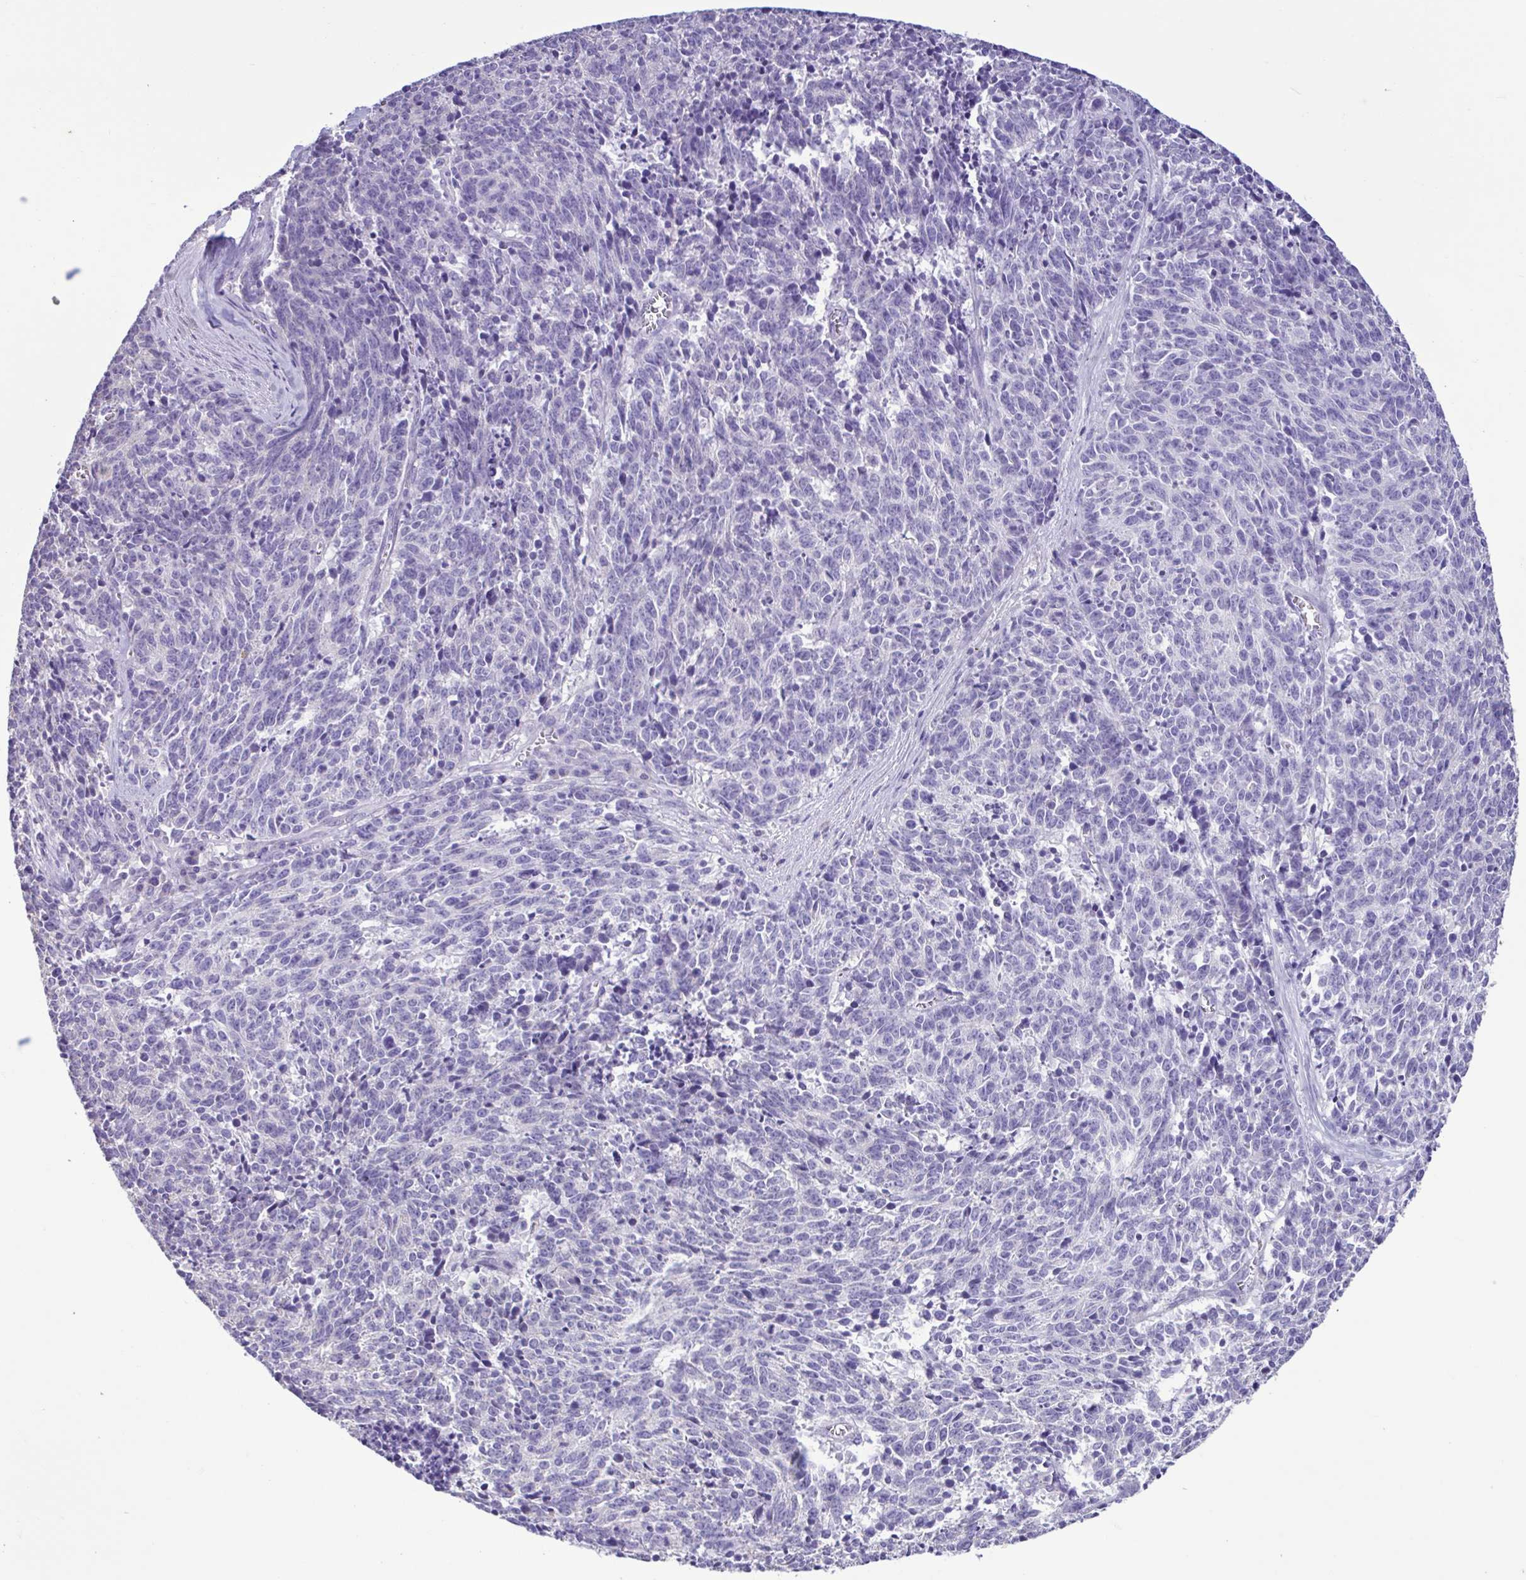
{"staining": {"intensity": "negative", "quantity": "none", "location": "none"}, "tissue": "cervical cancer", "cell_type": "Tumor cells", "image_type": "cancer", "snomed": [{"axis": "morphology", "description": "Squamous cell carcinoma, NOS"}, {"axis": "topography", "description": "Cervix"}], "caption": "Immunohistochemistry photomicrograph of neoplastic tissue: cervical cancer stained with DAB (3,3'-diaminobenzidine) exhibits no significant protein staining in tumor cells. Nuclei are stained in blue.", "gene": "PLA2G4E", "patient": {"sex": "female", "age": 29}}